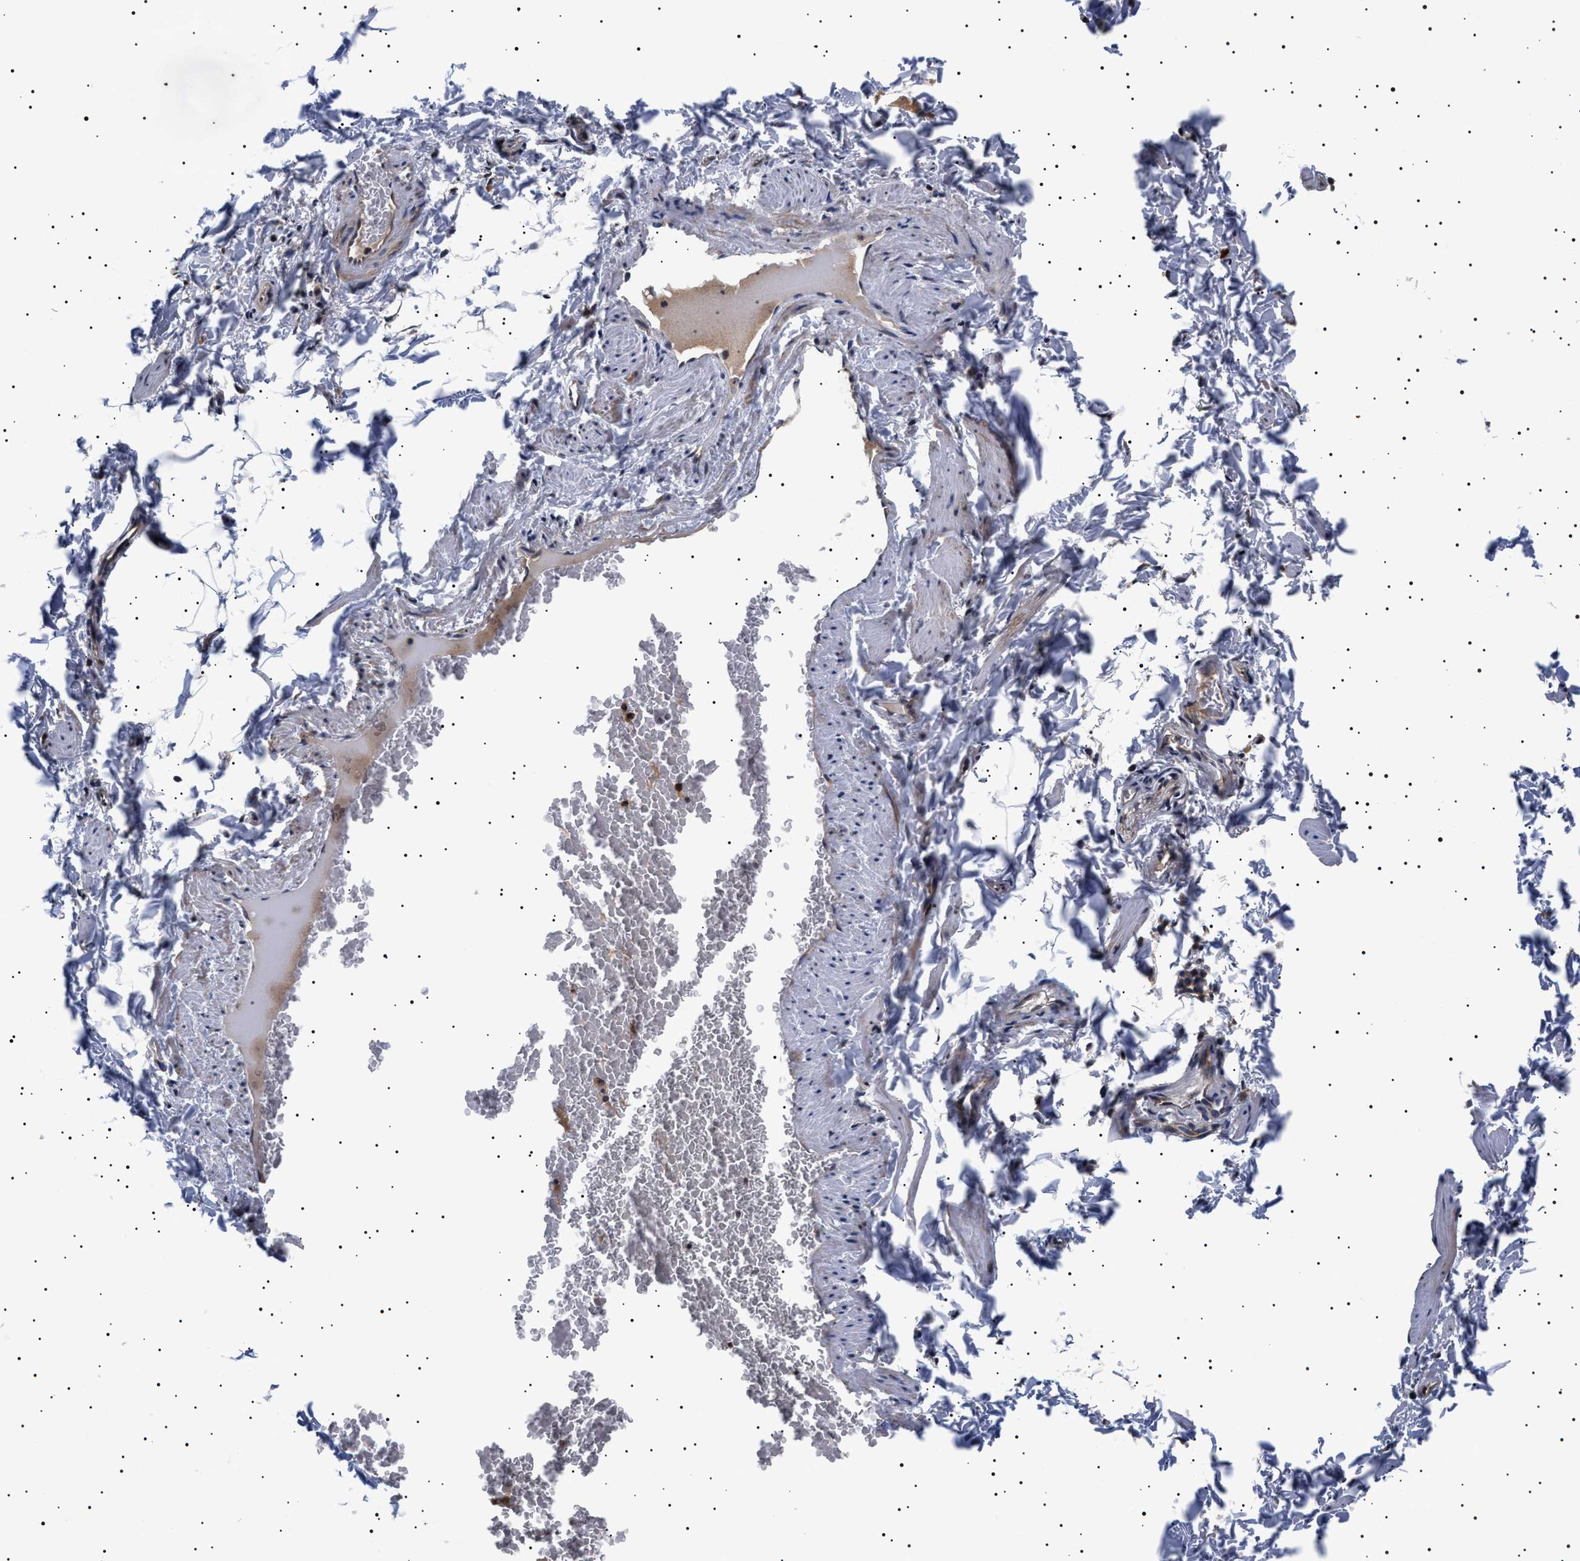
{"staining": {"intensity": "weak", "quantity": "25%-75%", "location": "cytoplasmic/membranous"}, "tissue": "adipose tissue", "cell_type": "Adipocytes", "image_type": "normal", "snomed": [{"axis": "morphology", "description": "Normal tissue, NOS"}, {"axis": "topography", "description": "Vascular tissue"}], "caption": "Immunohistochemical staining of benign human adipose tissue displays 25%-75% levels of weak cytoplasmic/membranous protein positivity in about 25%-75% of adipocytes.", "gene": "SLC4A7", "patient": {"sex": "male", "age": 41}}